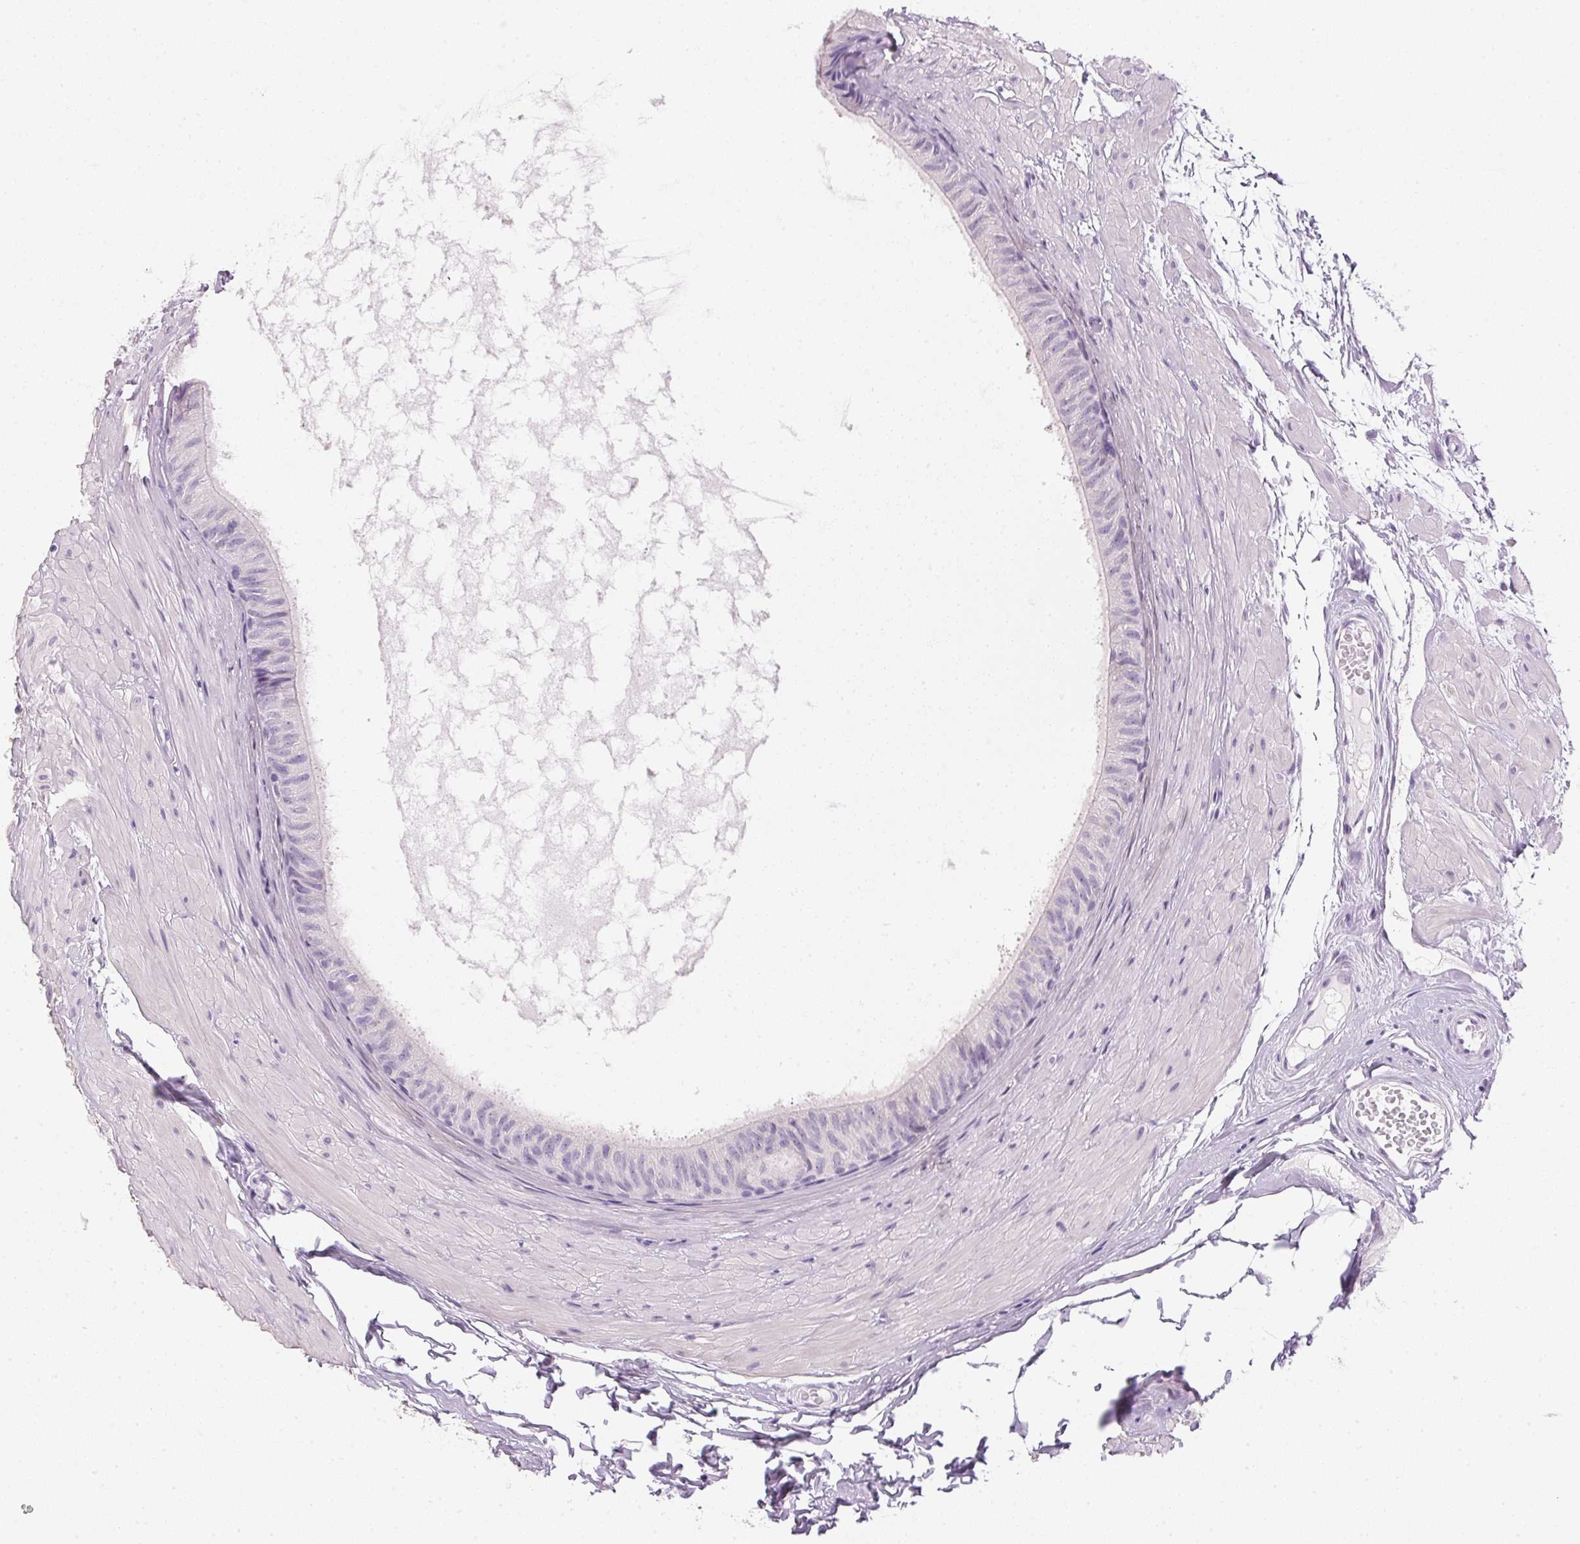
{"staining": {"intensity": "negative", "quantity": "none", "location": "none"}, "tissue": "epididymis", "cell_type": "Glandular cells", "image_type": "normal", "snomed": [{"axis": "morphology", "description": "Normal tissue, NOS"}, {"axis": "topography", "description": "Epididymis"}], "caption": "A photomicrograph of human epididymis is negative for staining in glandular cells. (DAB immunohistochemistry visualized using brightfield microscopy, high magnification).", "gene": "IGFBP1", "patient": {"sex": "male", "age": 33}}